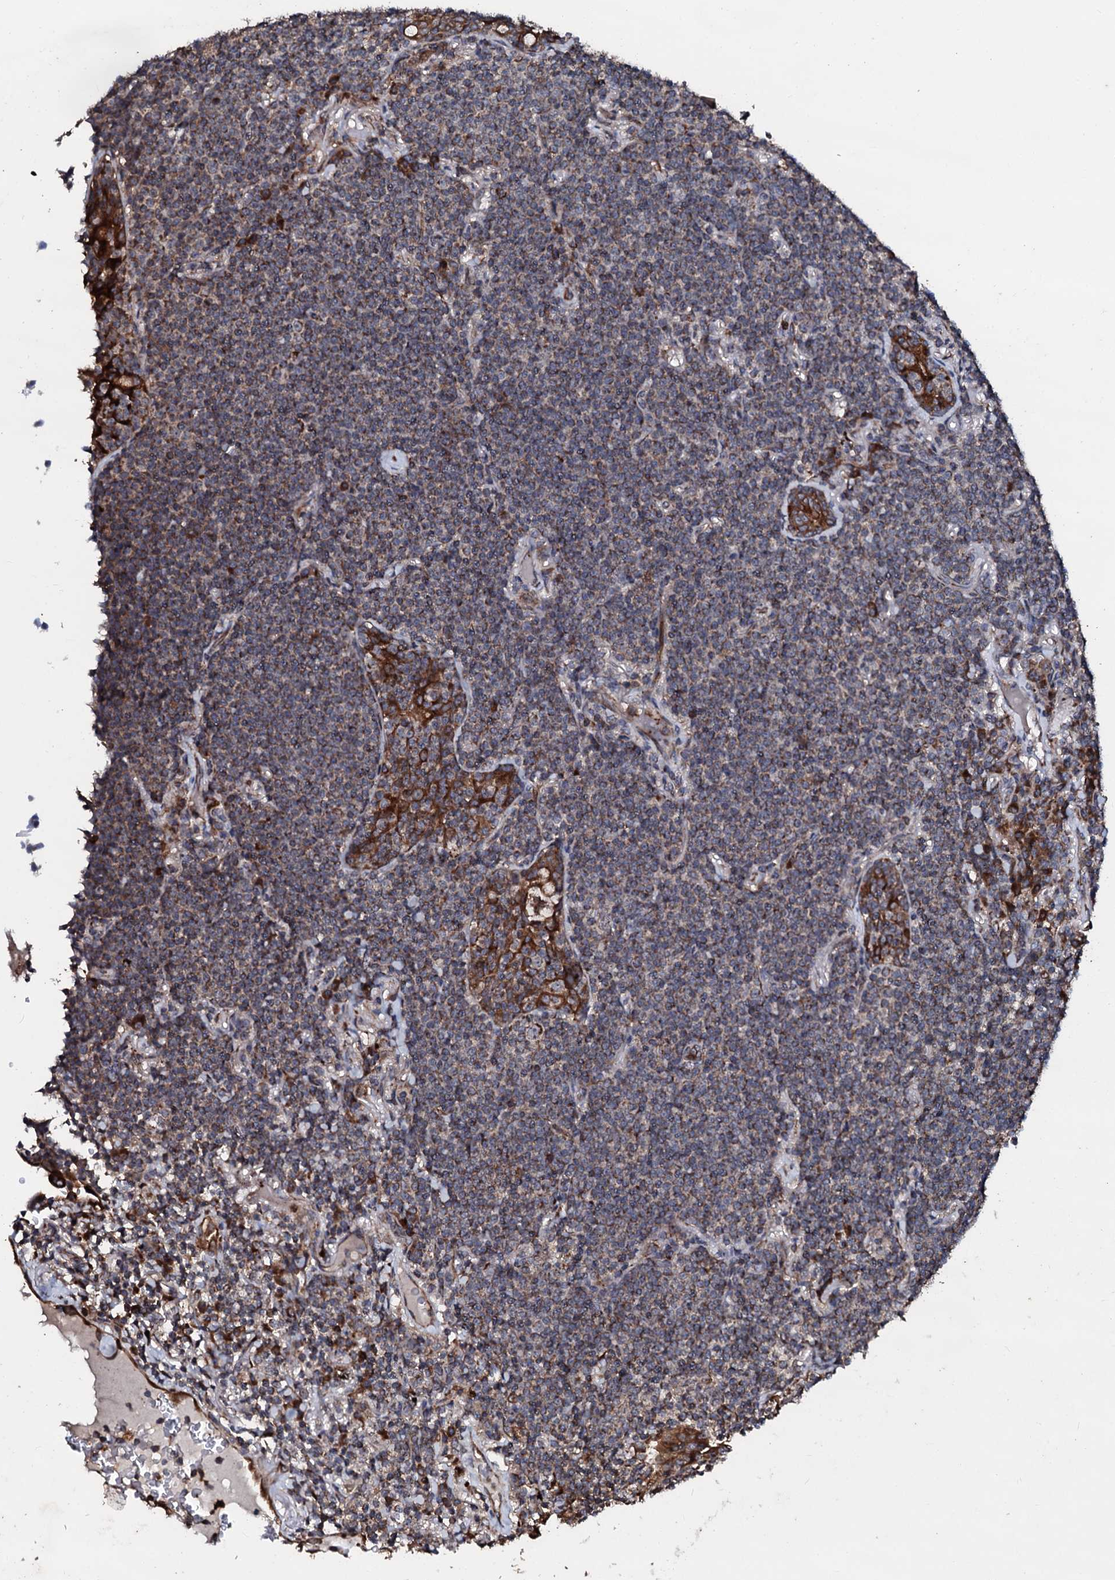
{"staining": {"intensity": "moderate", "quantity": ">75%", "location": "cytoplasmic/membranous"}, "tissue": "lymphoma", "cell_type": "Tumor cells", "image_type": "cancer", "snomed": [{"axis": "morphology", "description": "Malignant lymphoma, non-Hodgkin's type, Low grade"}, {"axis": "topography", "description": "Lung"}], "caption": "An IHC histopathology image of tumor tissue is shown. Protein staining in brown shows moderate cytoplasmic/membranous positivity in low-grade malignant lymphoma, non-Hodgkin's type within tumor cells. The staining is performed using DAB brown chromogen to label protein expression. The nuclei are counter-stained blue using hematoxylin.", "gene": "SDHAF2", "patient": {"sex": "female", "age": 71}}